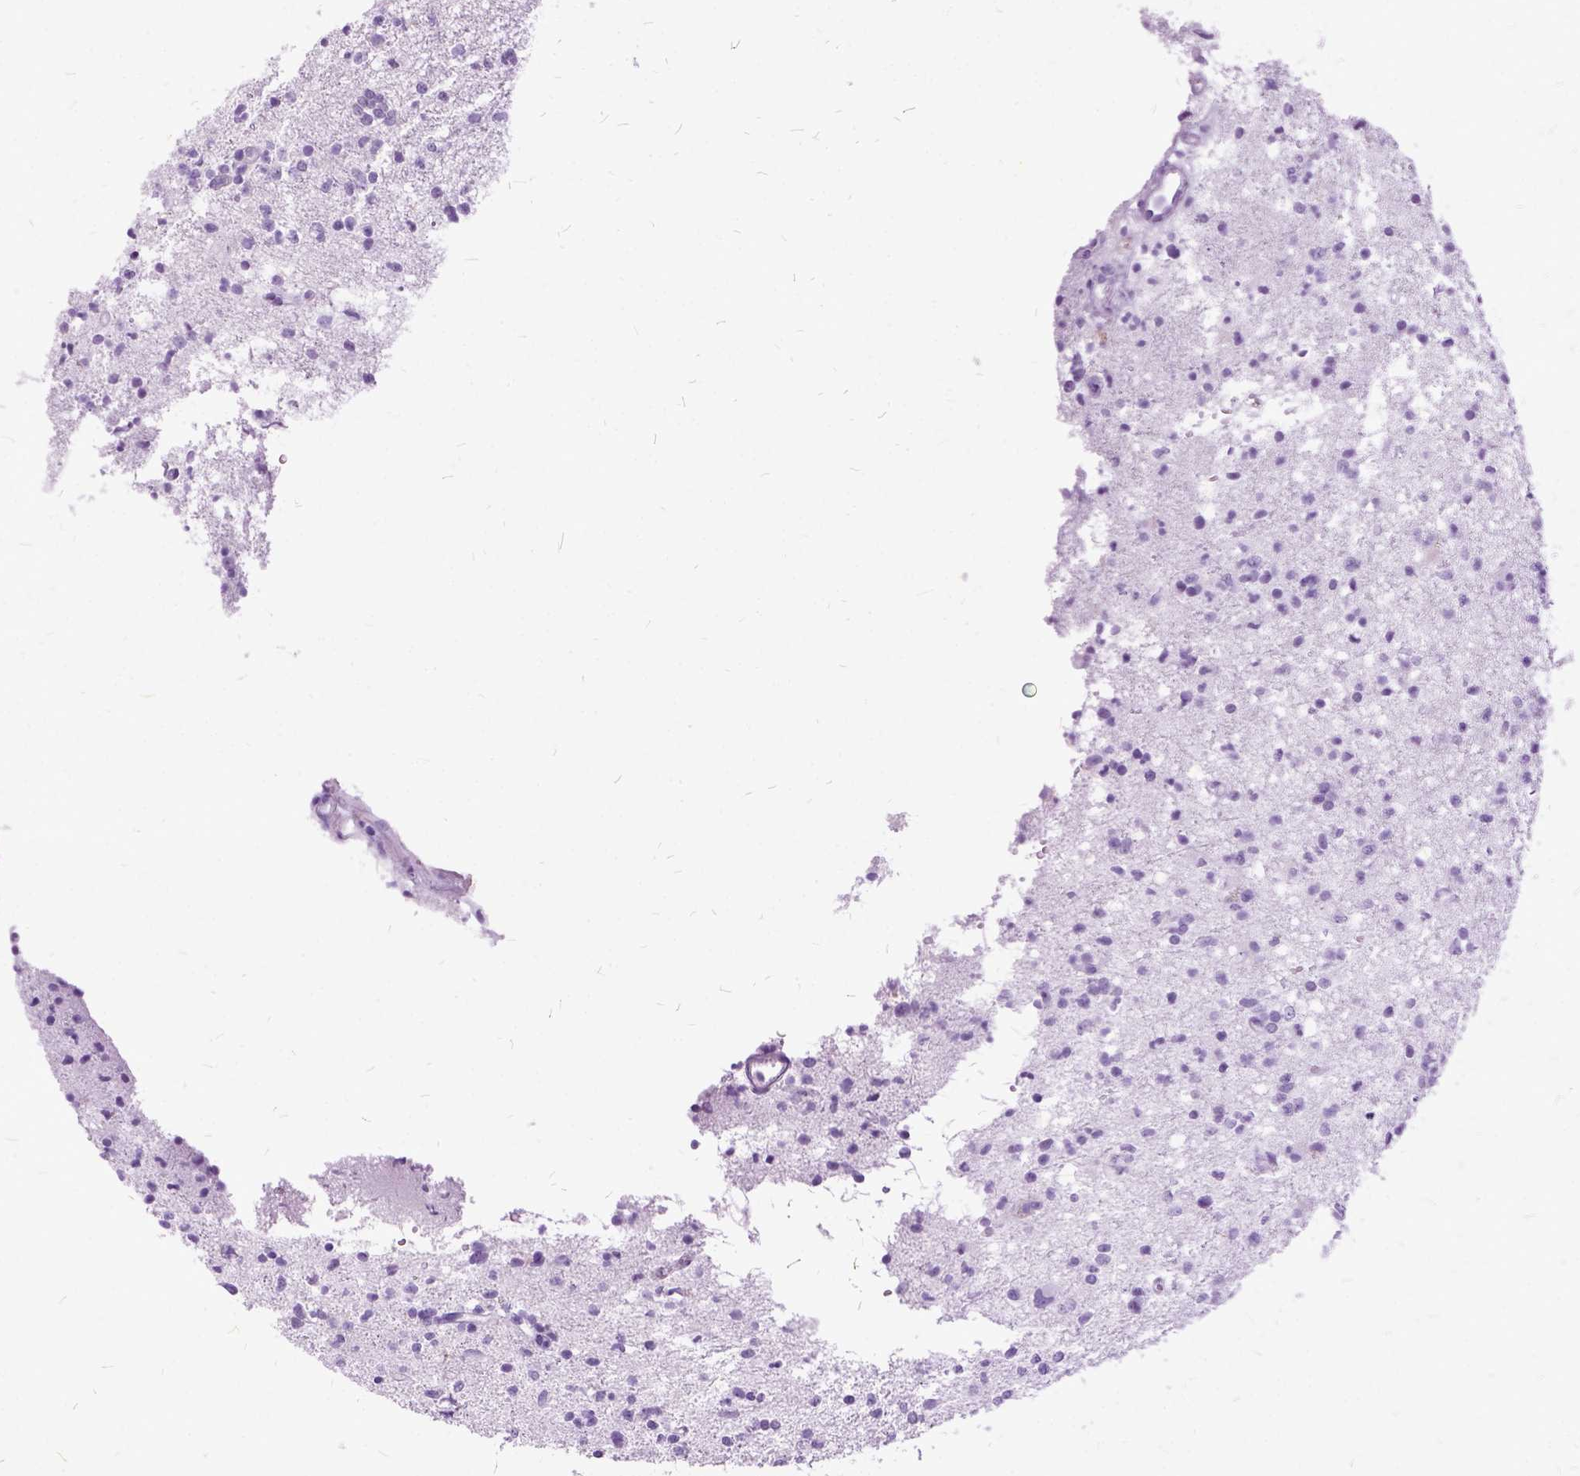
{"staining": {"intensity": "negative", "quantity": "none", "location": "none"}, "tissue": "glioma", "cell_type": "Tumor cells", "image_type": "cancer", "snomed": [{"axis": "morphology", "description": "Glioma, malignant, Low grade"}, {"axis": "topography", "description": "Brain"}], "caption": "This is an immunohistochemistry (IHC) histopathology image of low-grade glioma (malignant). There is no staining in tumor cells.", "gene": "MME", "patient": {"sex": "male", "age": 64}}